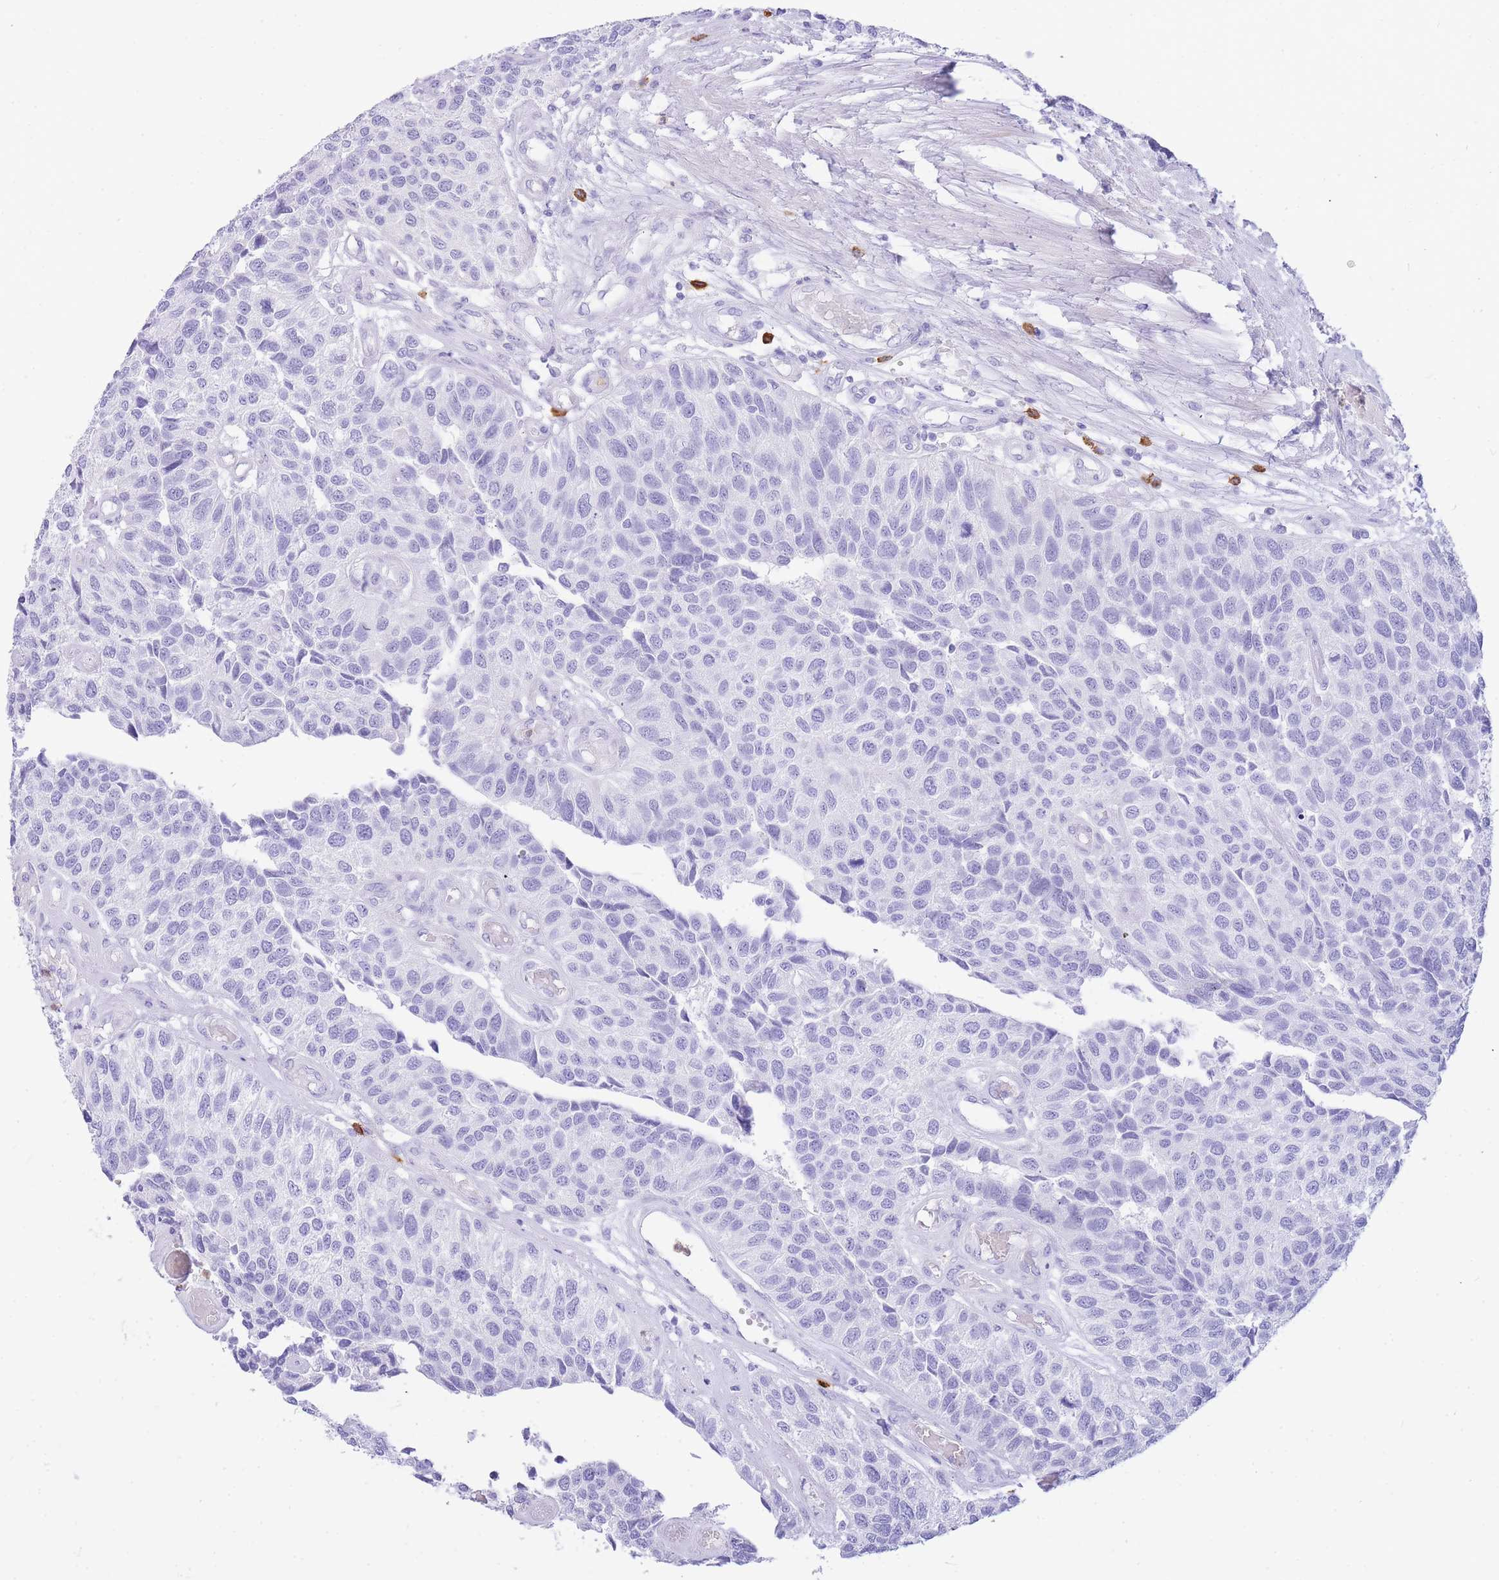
{"staining": {"intensity": "negative", "quantity": "none", "location": "none"}, "tissue": "urothelial cancer", "cell_type": "Tumor cells", "image_type": "cancer", "snomed": [{"axis": "morphology", "description": "Urothelial carcinoma, NOS"}, {"axis": "topography", "description": "Urinary bladder"}], "caption": "This is an IHC micrograph of urothelial cancer. There is no positivity in tumor cells.", "gene": "HERC1", "patient": {"sex": "male", "age": 55}}